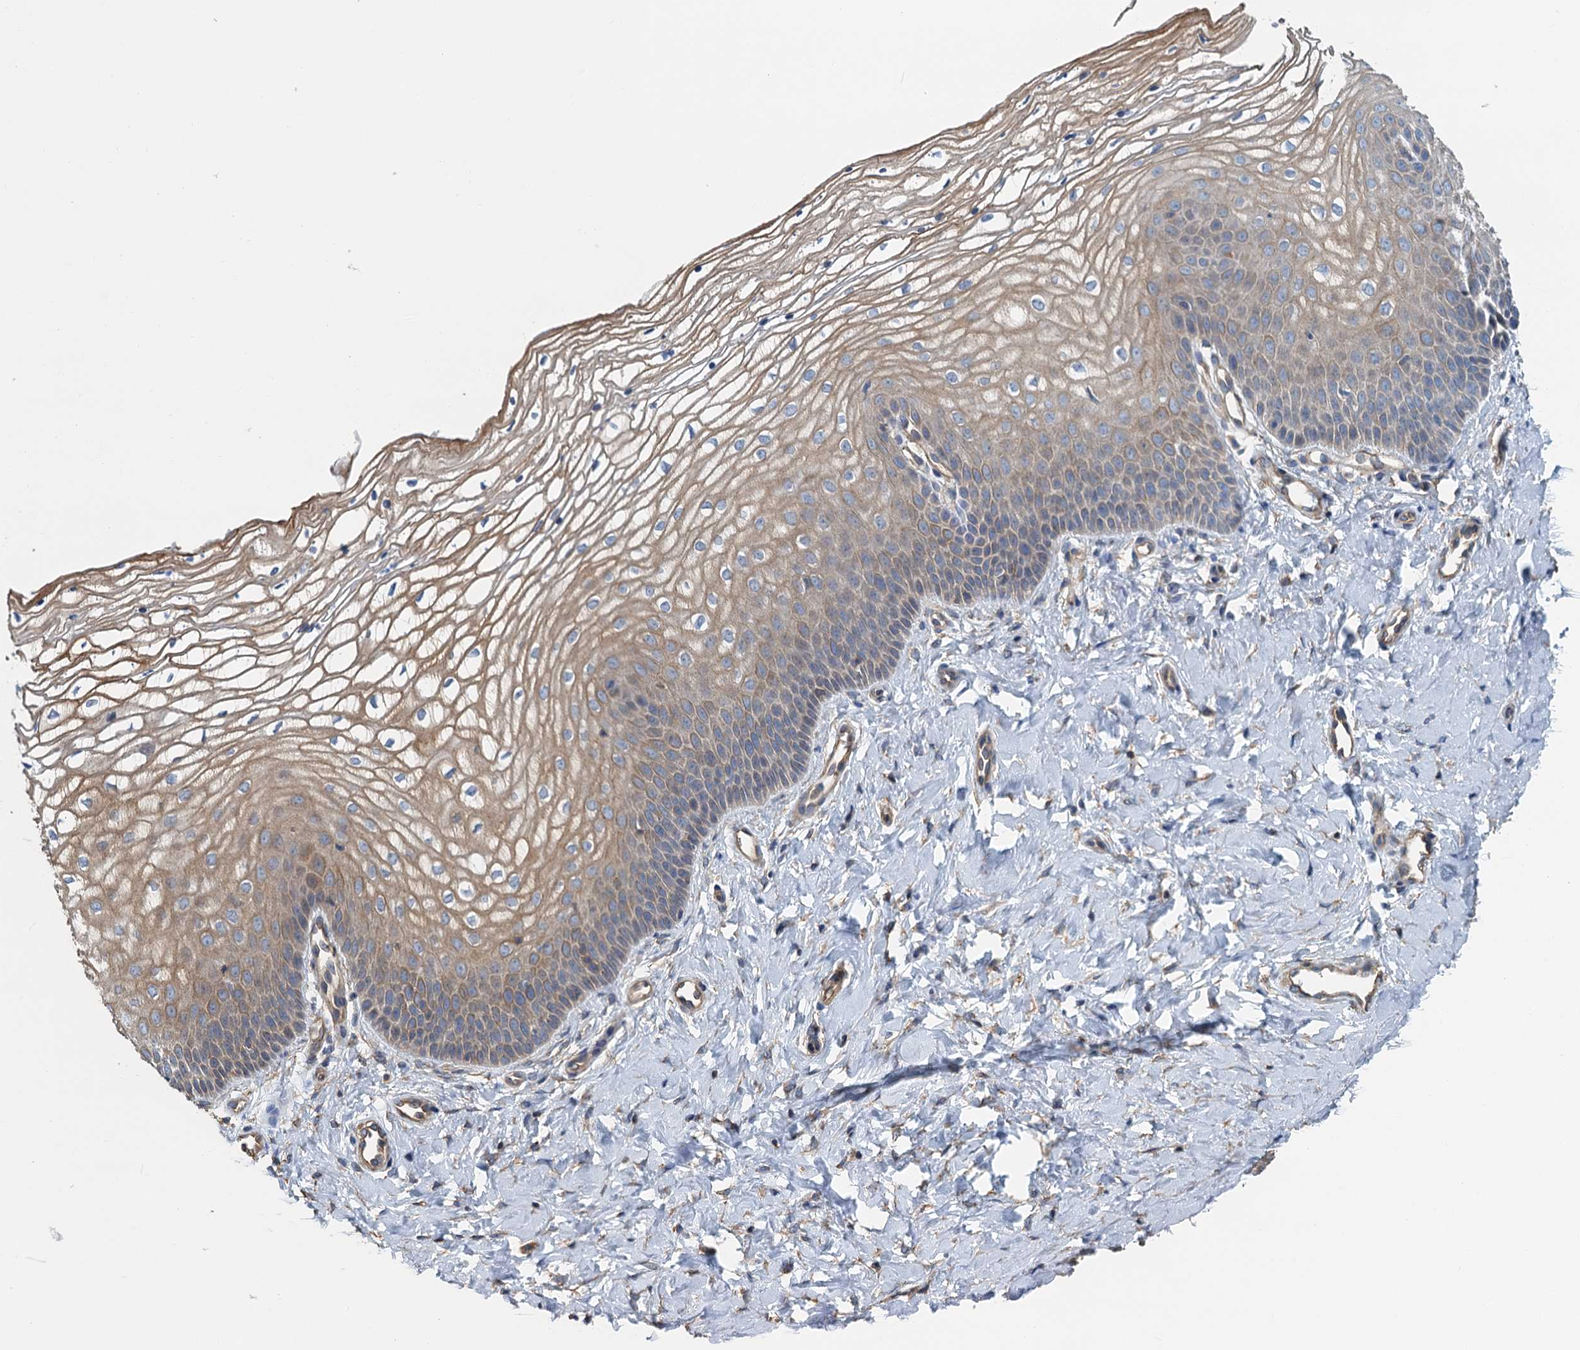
{"staining": {"intensity": "moderate", "quantity": ">75%", "location": "cytoplasmic/membranous"}, "tissue": "vagina", "cell_type": "Squamous epithelial cells", "image_type": "normal", "snomed": [{"axis": "morphology", "description": "Normal tissue, NOS"}, {"axis": "topography", "description": "Vagina"}], "caption": "Immunohistochemistry staining of unremarkable vagina, which displays medium levels of moderate cytoplasmic/membranous positivity in approximately >75% of squamous epithelial cells indicating moderate cytoplasmic/membranous protein staining. The staining was performed using DAB (3,3'-diaminobenzidine) (brown) for protein detection and nuclei were counterstained in hematoxylin (blue).", "gene": "ROGDI", "patient": {"sex": "female", "age": 68}}